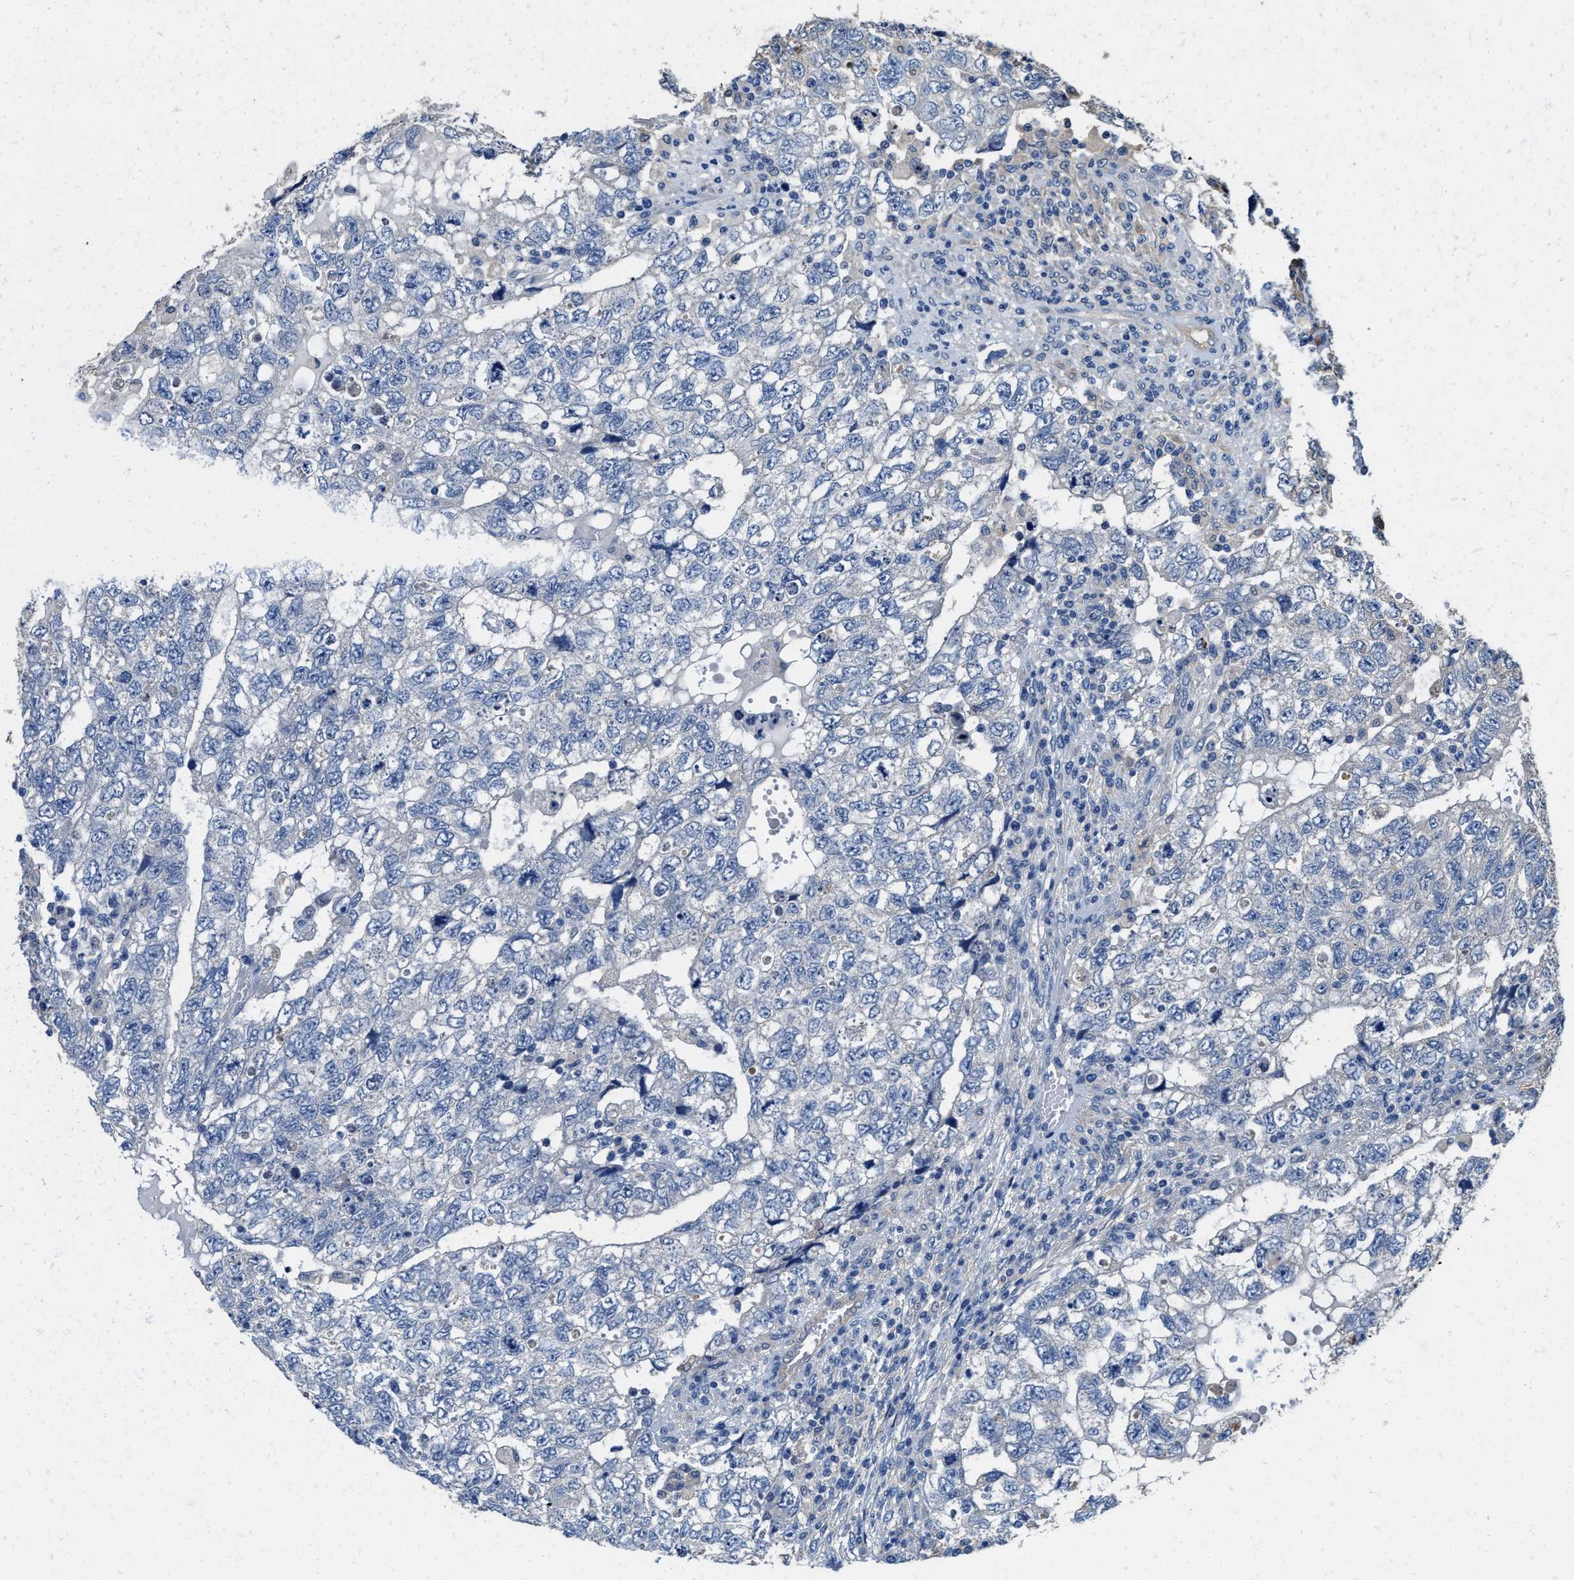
{"staining": {"intensity": "negative", "quantity": "none", "location": "none"}, "tissue": "testis cancer", "cell_type": "Tumor cells", "image_type": "cancer", "snomed": [{"axis": "morphology", "description": "Carcinoma, Embryonal, NOS"}, {"axis": "topography", "description": "Testis"}], "caption": "A high-resolution micrograph shows immunohistochemistry staining of testis cancer, which reveals no significant expression in tumor cells.", "gene": "PEG10", "patient": {"sex": "male", "age": 36}}